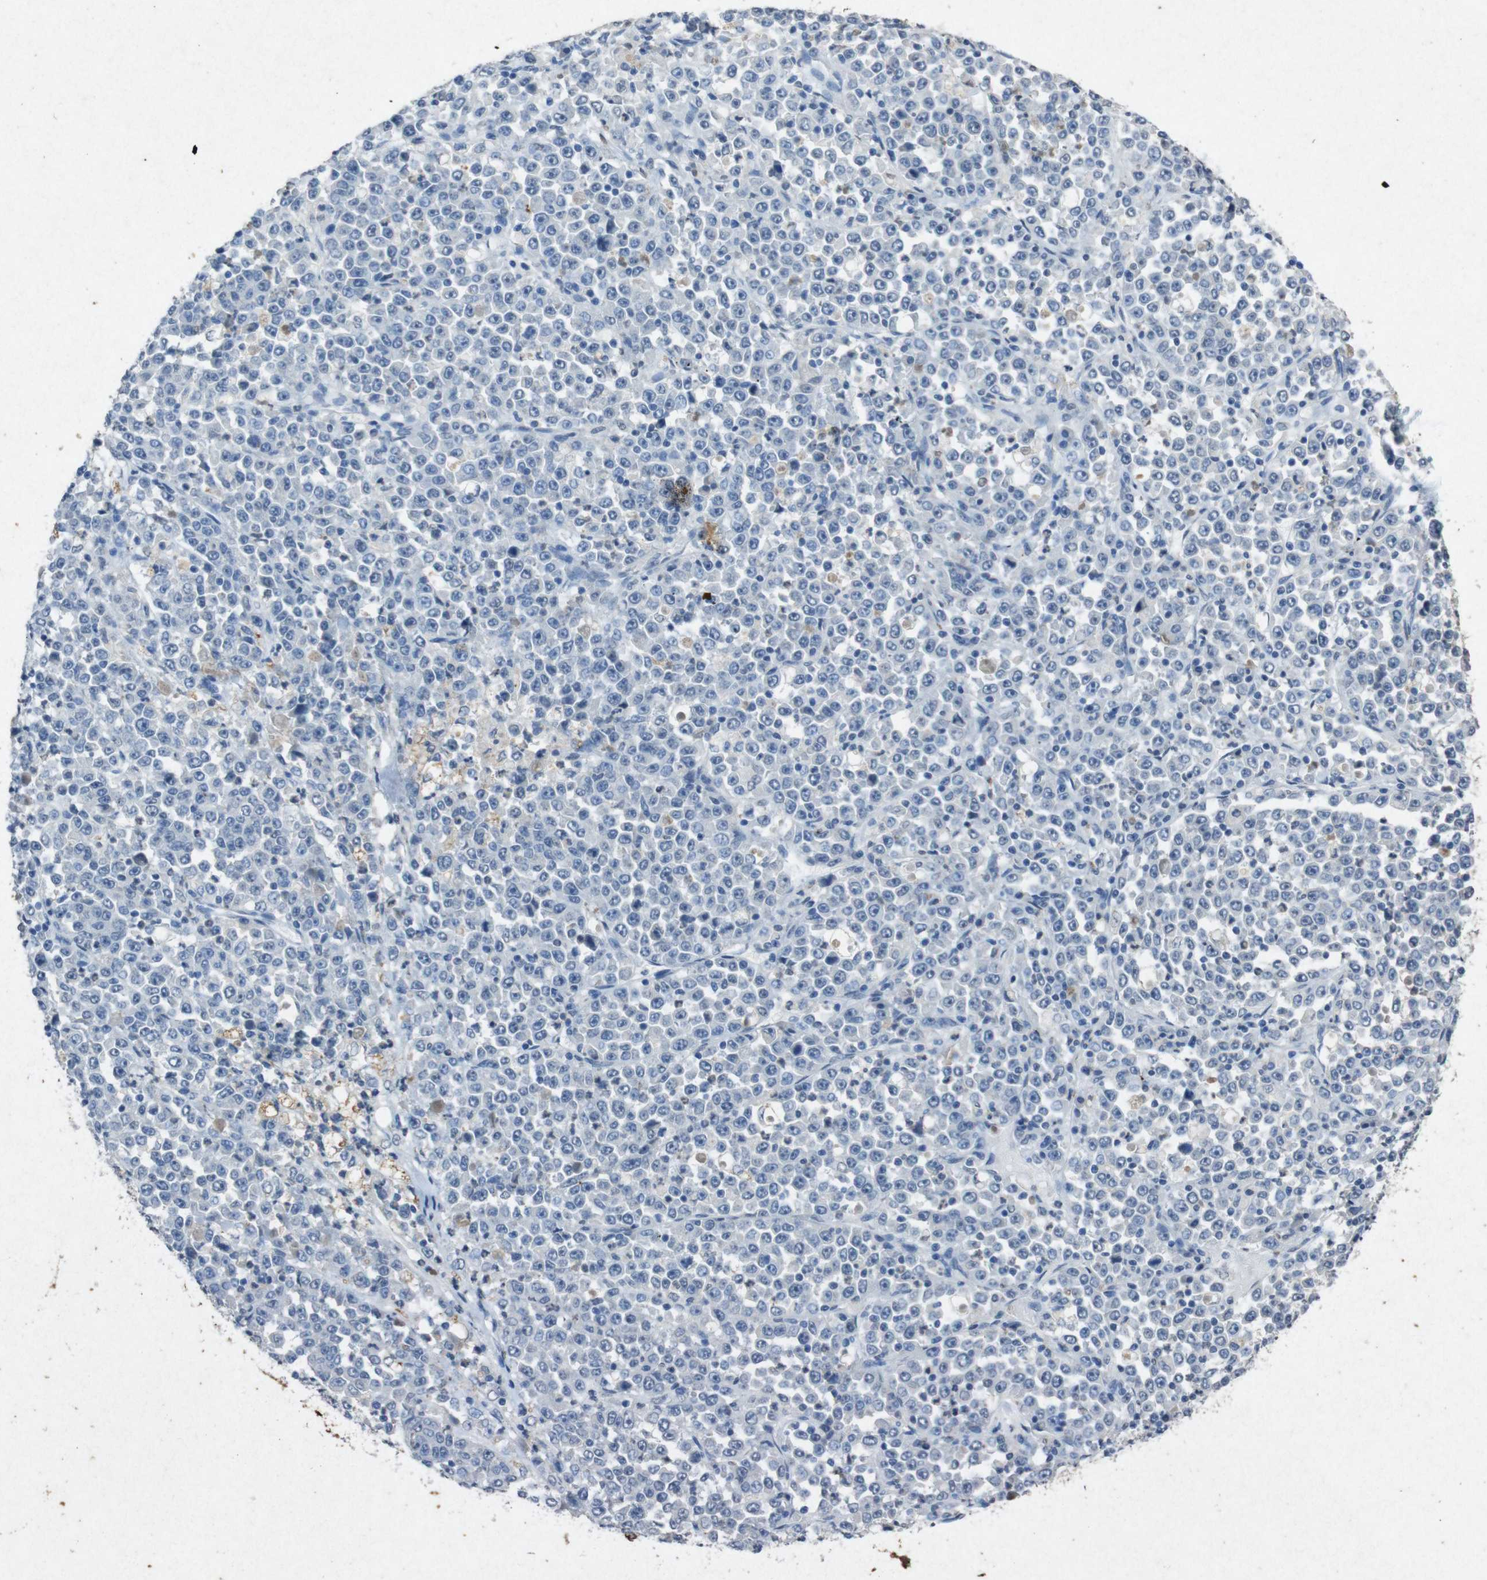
{"staining": {"intensity": "negative", "quantity": "none", "location": "none"}, "tissue": "stomach cancer", "cell_type": "Tumor cells", "image_type": "cancer", "snomed": [{"axis": "morphology", "description": "Normal tissue, NOS"}, {"axis": "morphology", "description": "Adenocarcinoma, NOS"}, {"axis": "topography", "description": "Stomach, upper"}, {"axis": "topography", "description": "Stomach"}], "caption": "Tumor cells are negative for protein expression in human stomach cancer.", "gene": "STBD1", "patient": {"sex": "male", "age": 59}}